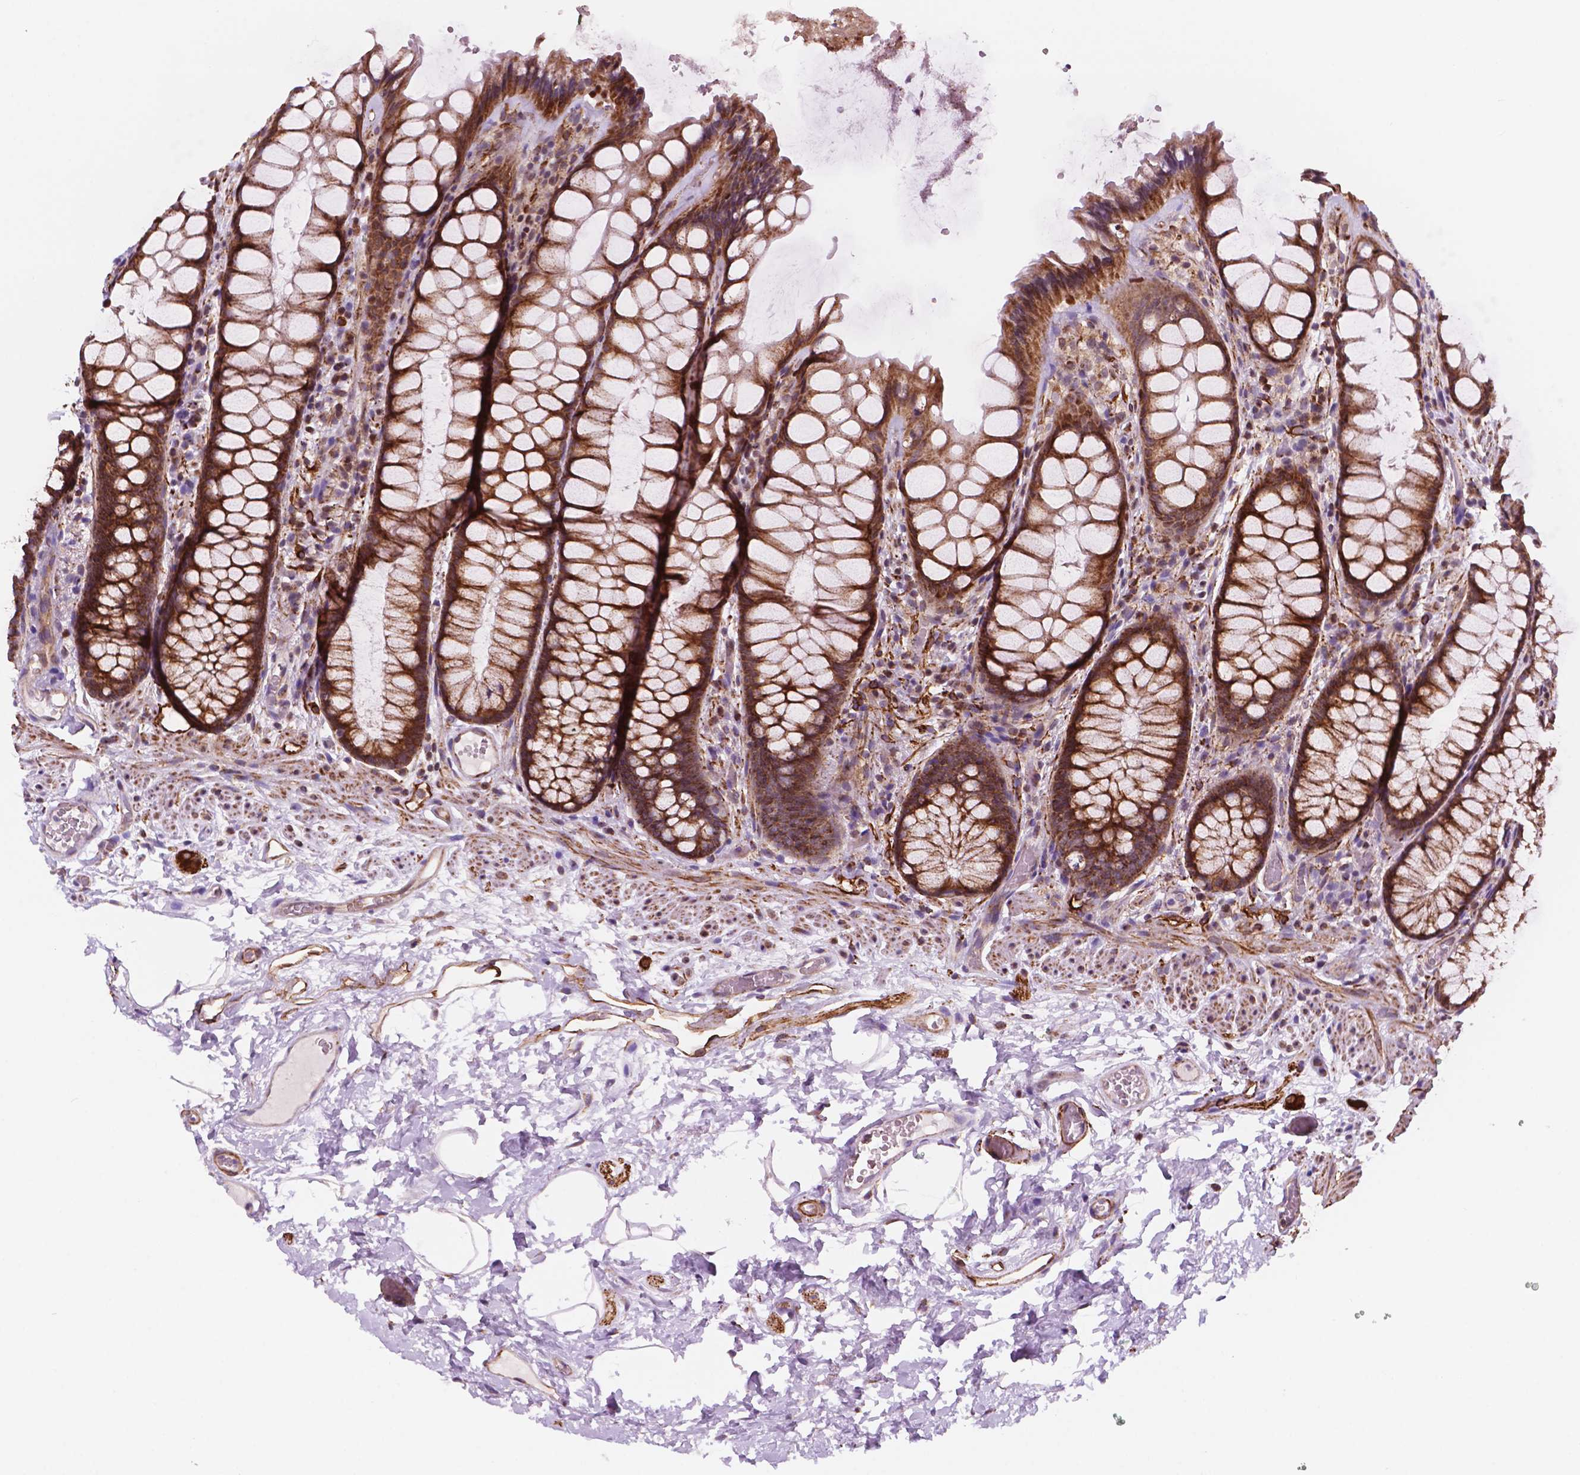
{"staining": {"intensity": "strong", "quantity": ">75%", "location": "cytoplasmic/membranous"}, "tissue": "rectum", "cell_type": "Glandular cells", "image_type": "normal", "snomed": [{"axis": "morphology", "description": "Normal tissue, NOS"}, {"axis": "topography", "description": "Rectum"}], "caption": "Immunohistochemistry (DAB) staining of unremarkable rectum displays strong cytoplasmic/membranous protein positivity in approximately >75% of glandular cells. The staining was performed using DAB (3,3'-diaminobenzidine) to visualize the protein expression in brown, while the nuclei were stained in blue with hematoxylin (Magnification: 20x).", "gene": "GEMIN4", "patient": {"sex": "female", "age": 62}}